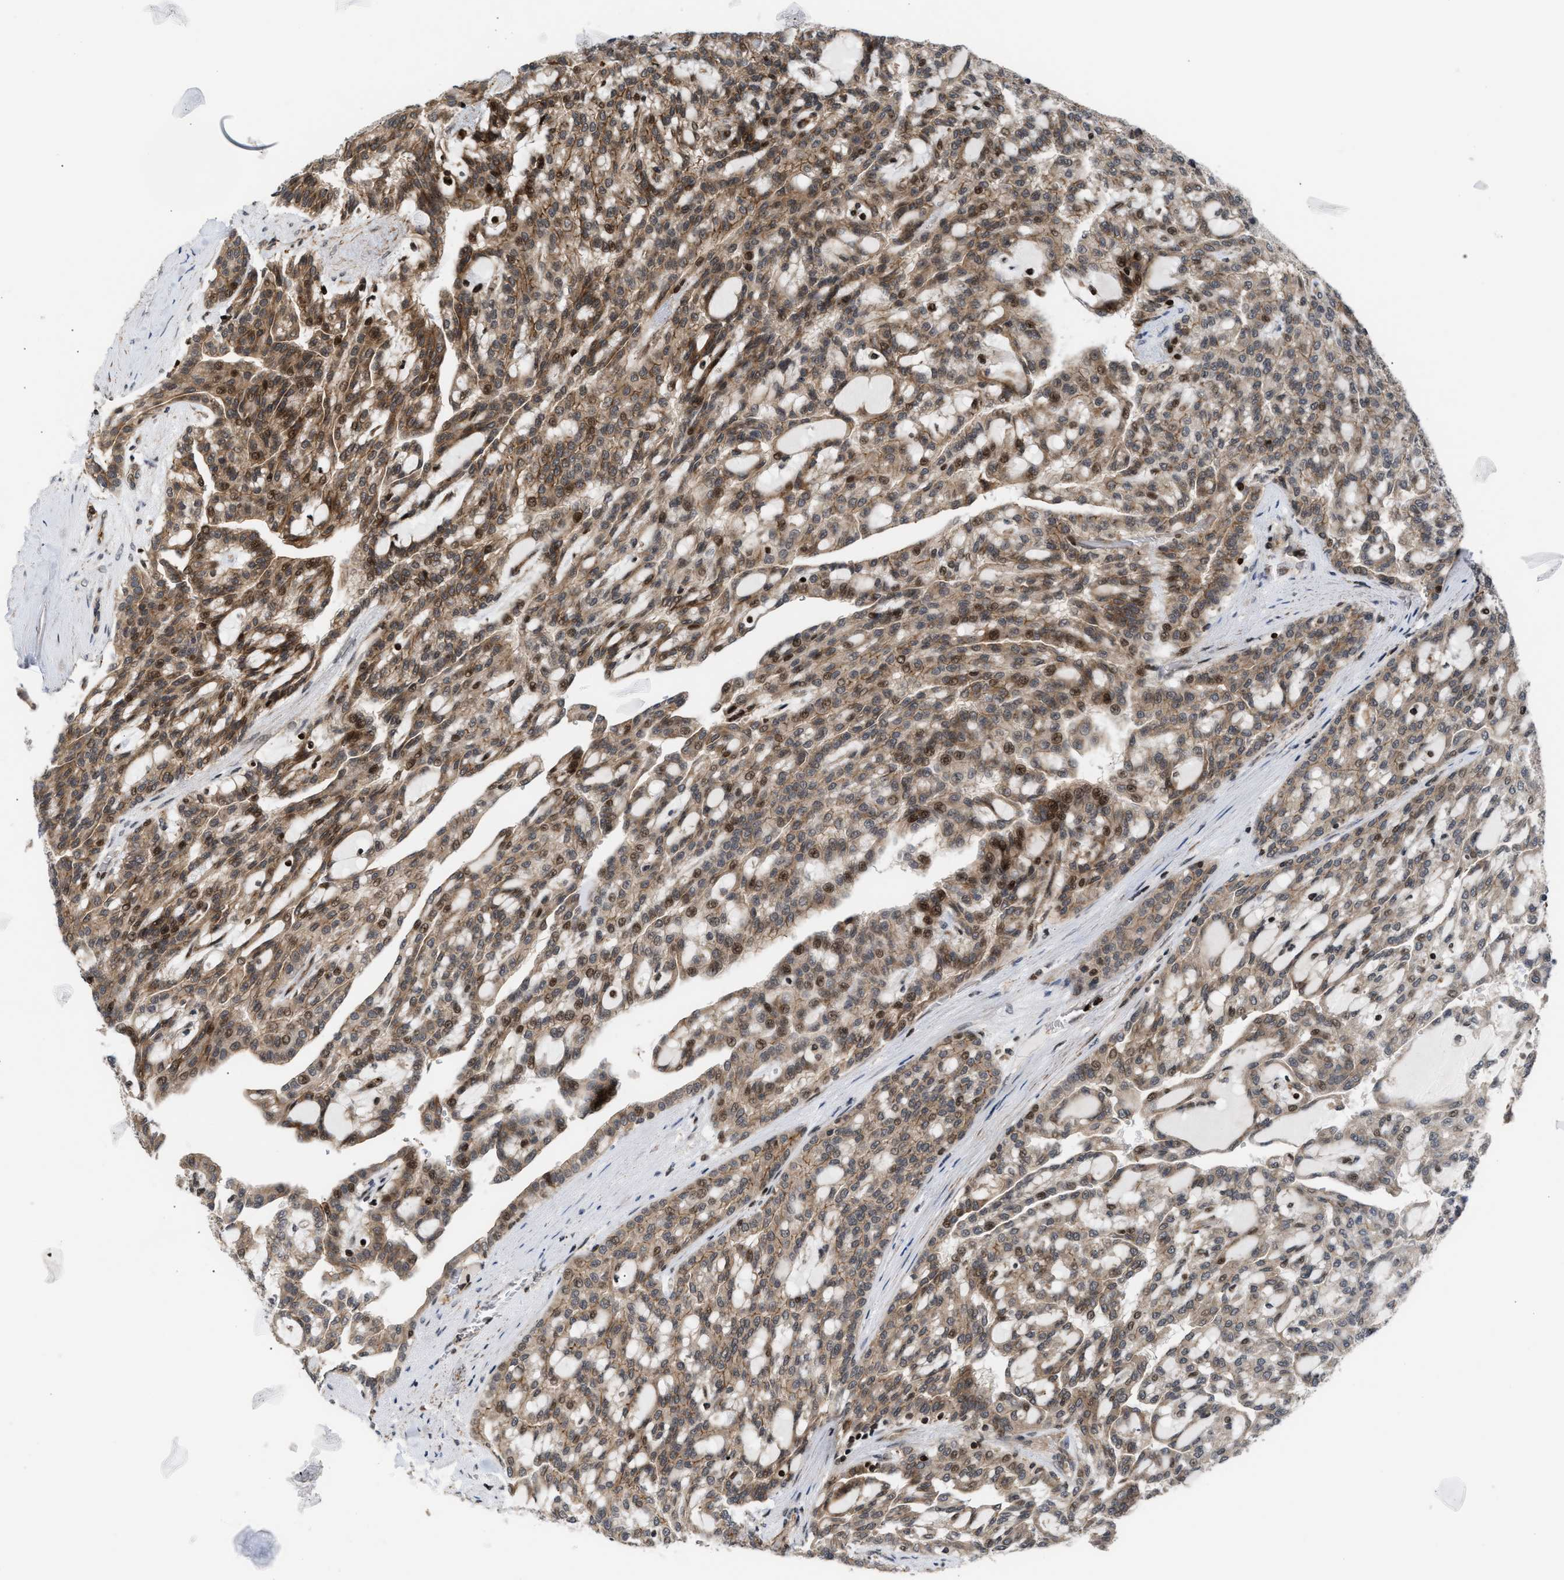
{"staining": {"intensity": "moderate", "quantity": ">75%", "location": "cytoplasmic/membranous,nuclear"}, "tissue": "renal cancer", "cell_type": "Tumor cells", "image_type": "cancer", "snomed": [{"axis": "morphology", "description": "Adenocarcinoma, NOS"}, {"axis": "topography", "description": "Kidney"}], "caption": "A brown stain shows moderate cytoplasmic/membranous and nuclear expression of a protein in human renal cancer tumor cells.", "gene": "STAU2", "patient": {"sex": "male", "age": 63}}